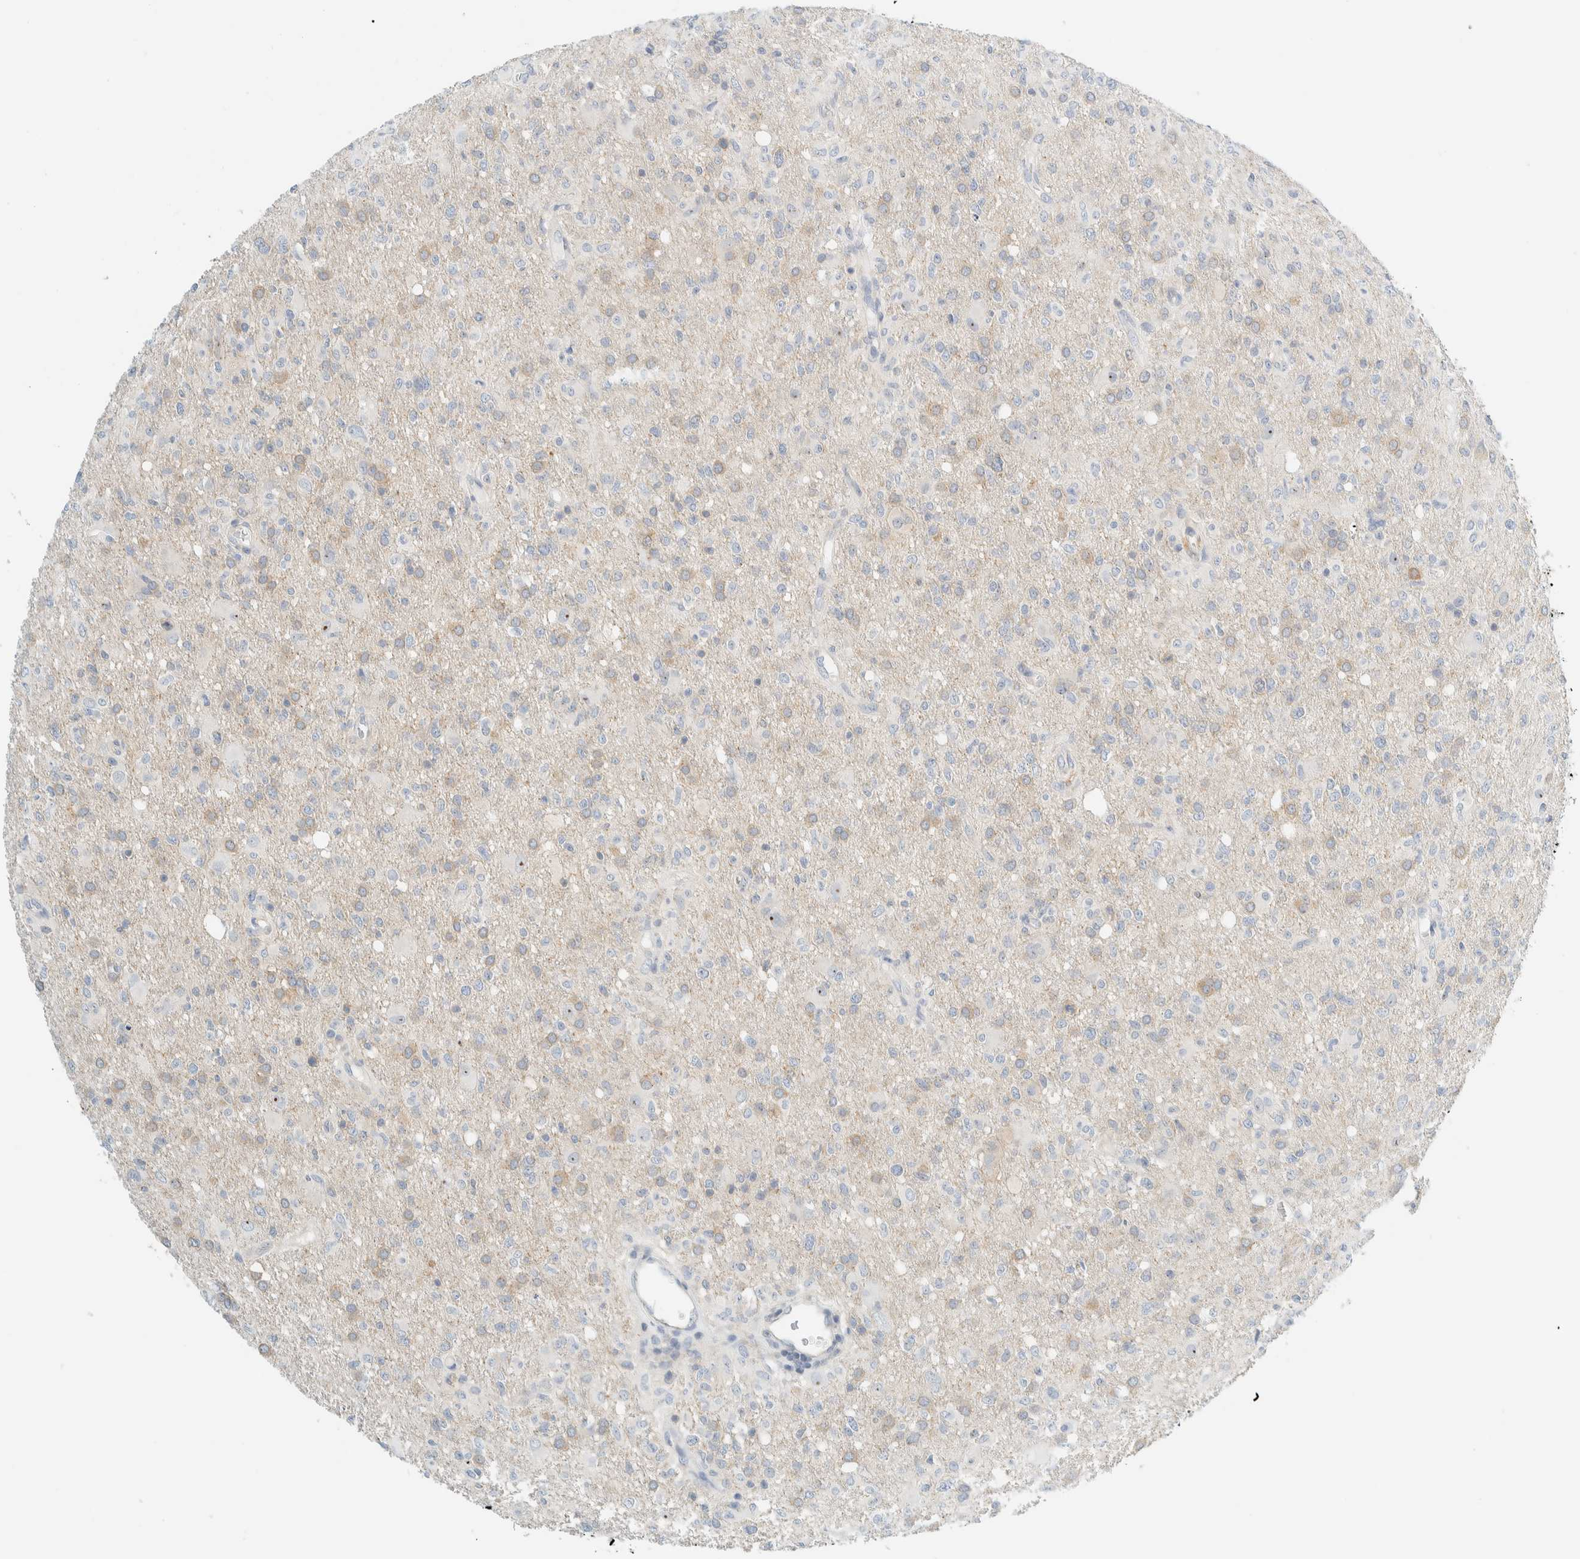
{"staining": {"intensity": "weak", "quantity": "<25%", "location": "cytoplasmic/membranous"}, "tissue": "glioma", "cell_type": "Tumor cells", "image_type": "cancer", "snomed": [{"axis": "morphology", "description": "Glioma, malignant, High grade"}, {"axis": "topography", "description": "Brain"}], "caption": "A high-resolution photomicrograph shows immunohistochemistry staining of glioma, which demonstrates no significant expression in tumor cells.", "gene": "NDE1", "patient": {"sex": "female", "age": 57}}